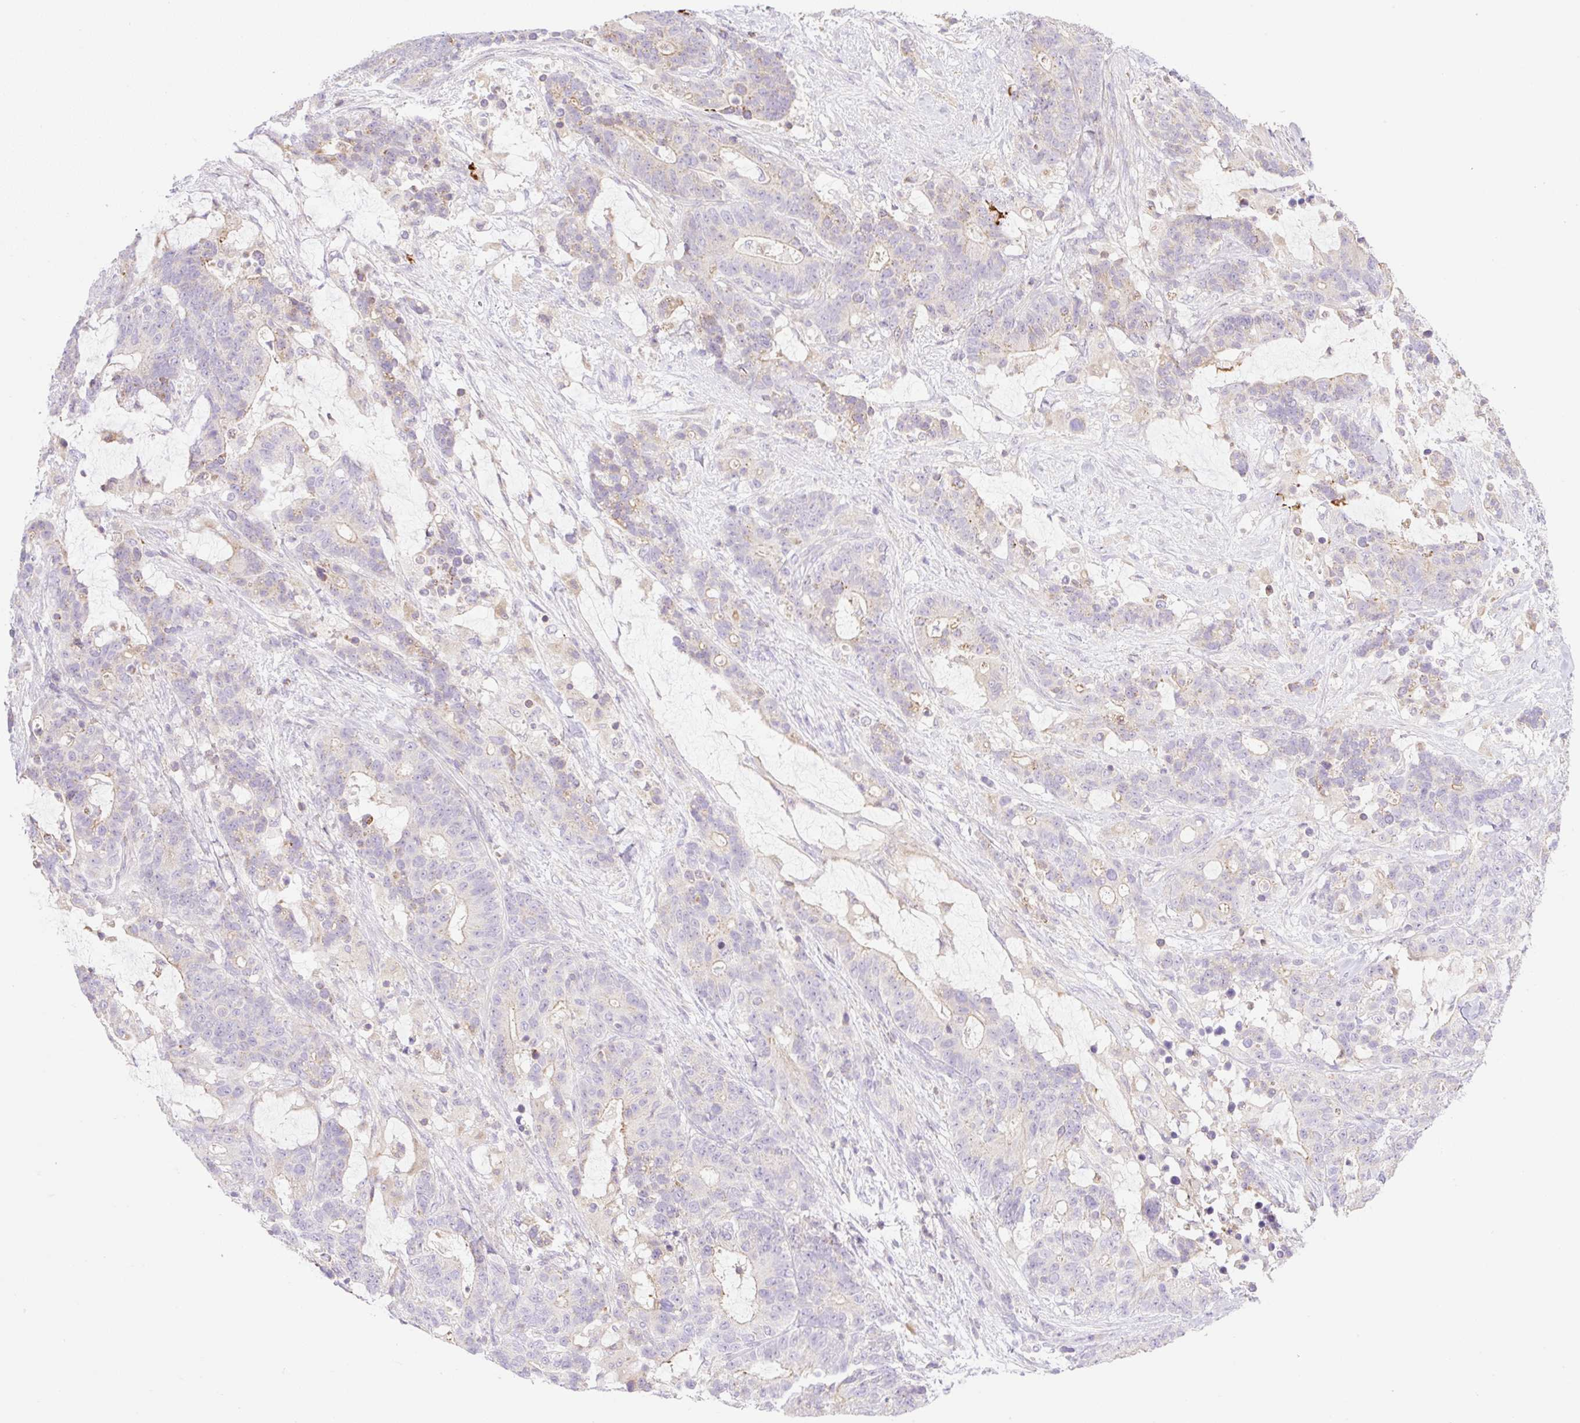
{"staining": {"intensity": "negative", "quantity": "none", "location": "none"}, "tissue": "stomach cancer", "cell_type": "Tumor cells", "image_type": "cancer", "snomed": [{"axis": "morphology", "description": "Normal tissue, NOS"}, {"axis": "morphology", "description": "Adenocarcinoma, NOS"}, {"axis": "topography", "description": "Stomach"}], "caption": "Stomach cancer (adenocarcinoma) stained for a protein using immunohistochemistry (IHC) exhibits no expression tumor cells.", "gene": "VPS25", "patient": {"sex": "female", "age": 64}}